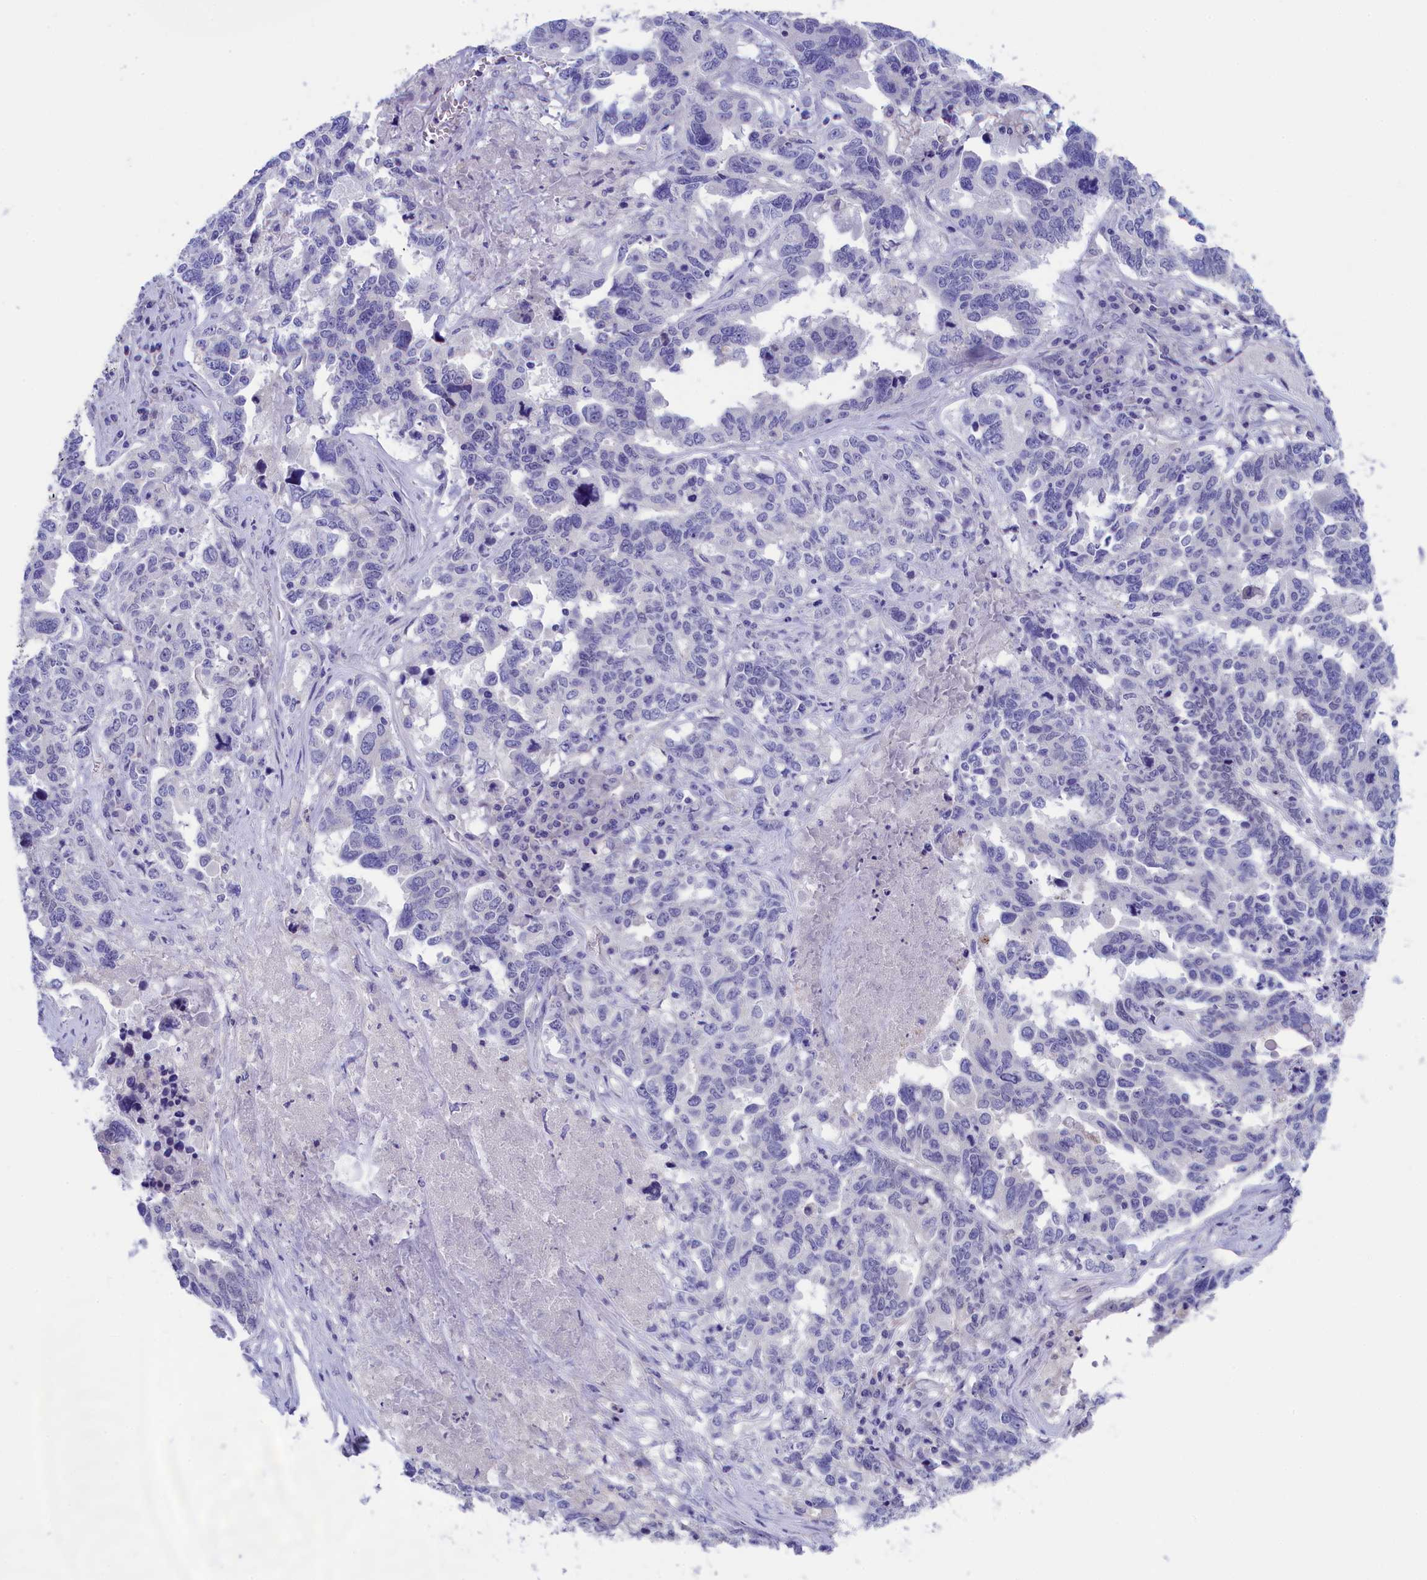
{"staining": {"intensity": "negative", "quantity": "none", "location": "none"}, "tissue": "ovarian cancer", "cell_type": "Tumor cells", "image_type": "cancer", "snomed": [{"axis": "morphology", "description": "Carcinoma, endometroid"}, {"axis": "topography", "description": "Ovary"}], "caption": "Immunohistochemistry micrograph of neoplastic tissue: human ovarian endometroid carcinoma stained with DAB (3,3'-diaminobenzidine) demonstrates no significant protein staining in tumor cells. (DAB (3,3'-diaminobenzidine) IHC with hematoxylin counter stain).", "gene": "VPS35L", "patient": {"sex": "female", "age": 62}}